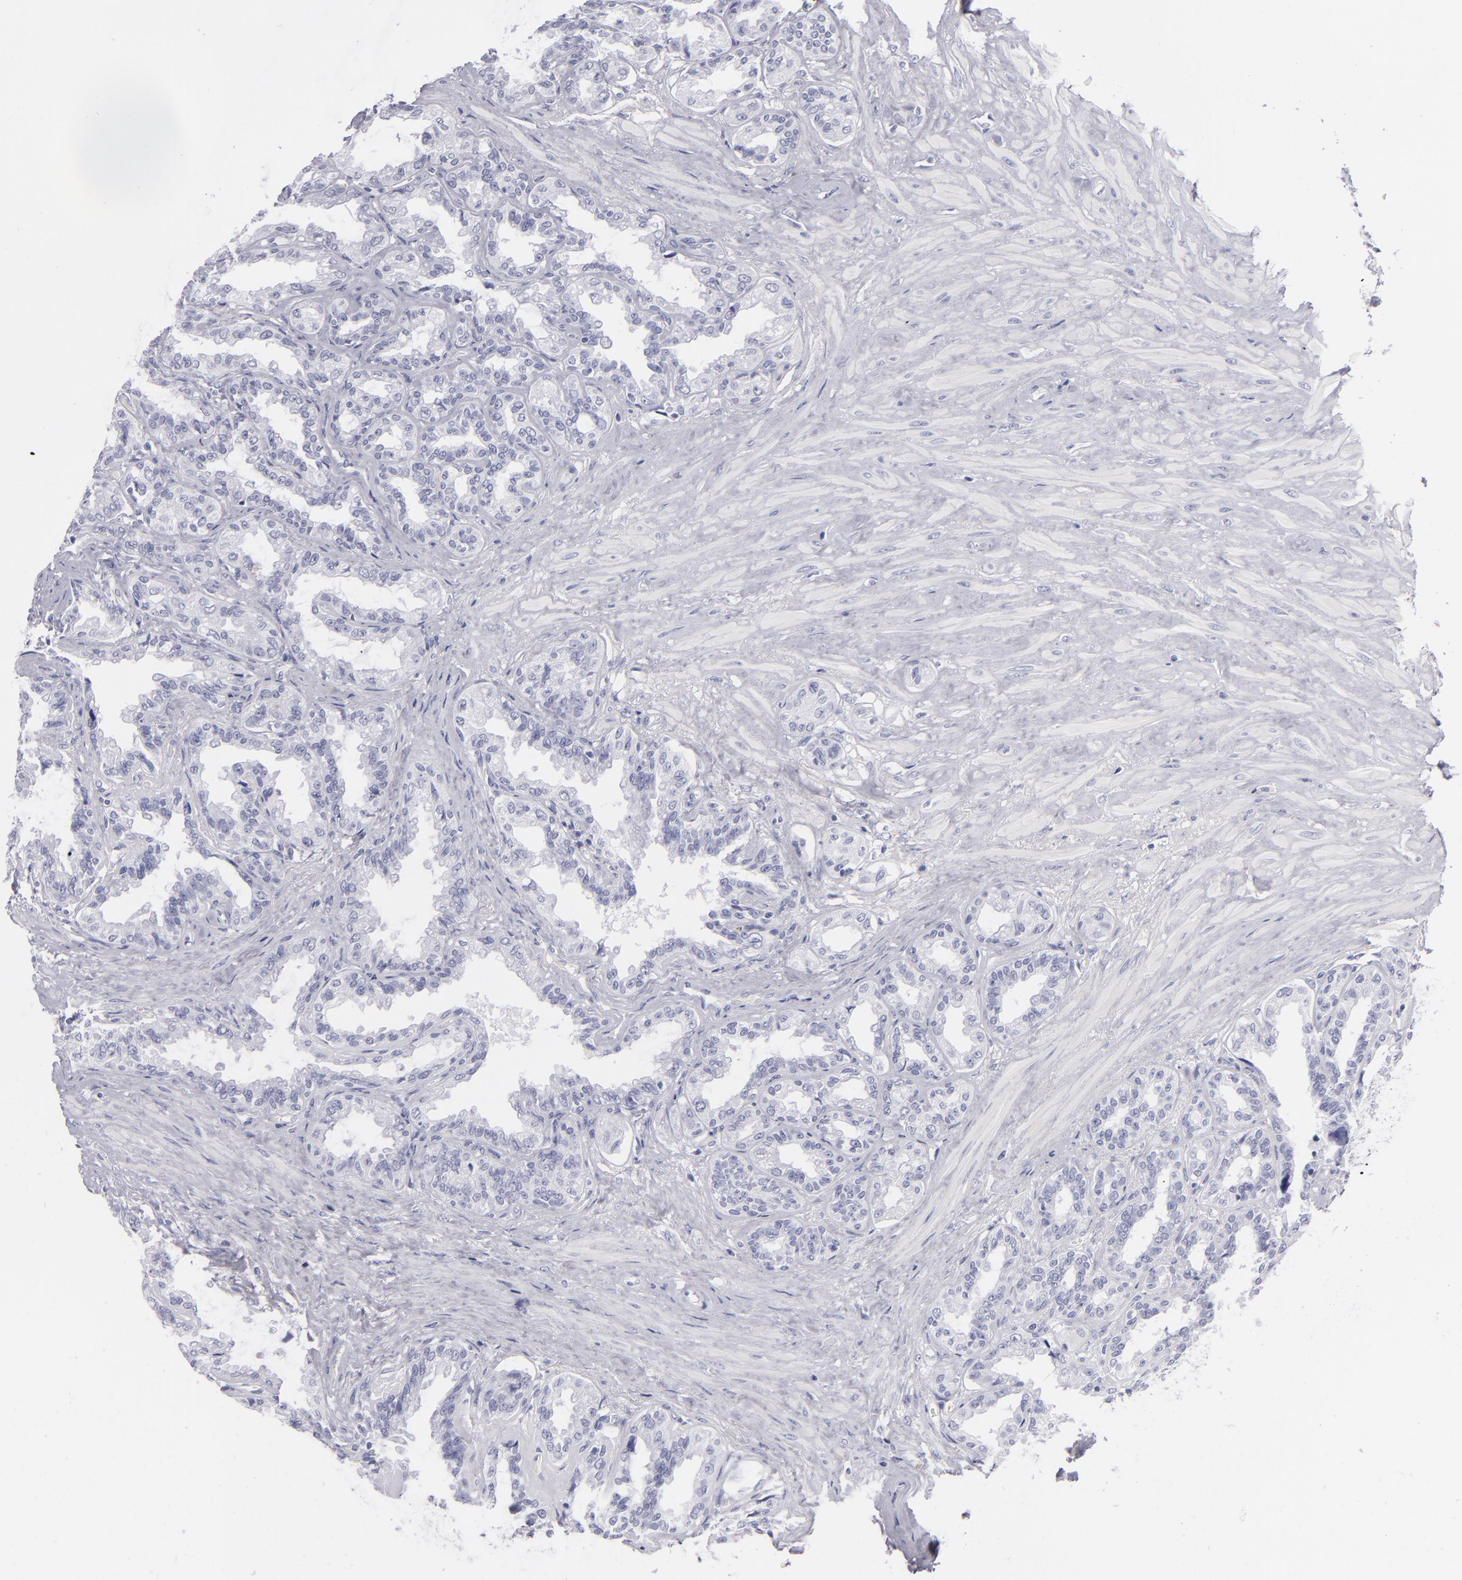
{"staining": {"intensity": "negative", "quantity": "none", "location": "none"}, "tissue": "seminal vesicle", "cell_type": "Glandular cells", "image_type": "normal", "snomed": [{"axis": "morphology", "description": "Normal tissue, NOS"}, {"axis": "morphology", "description": "Inflammation, NOS"}, {"axis": "topography", "description": "Urinary bladder"}, {"axis": "topography", "description": "Prostate"}, {"axis": "topography", "description": "Seminal veicle"}], "caption": "Glandular cells are negative for protein expression in benign human seminal vesicle.", "gene": "VIL1", "patient": {"sex": "male", "age": 82}}